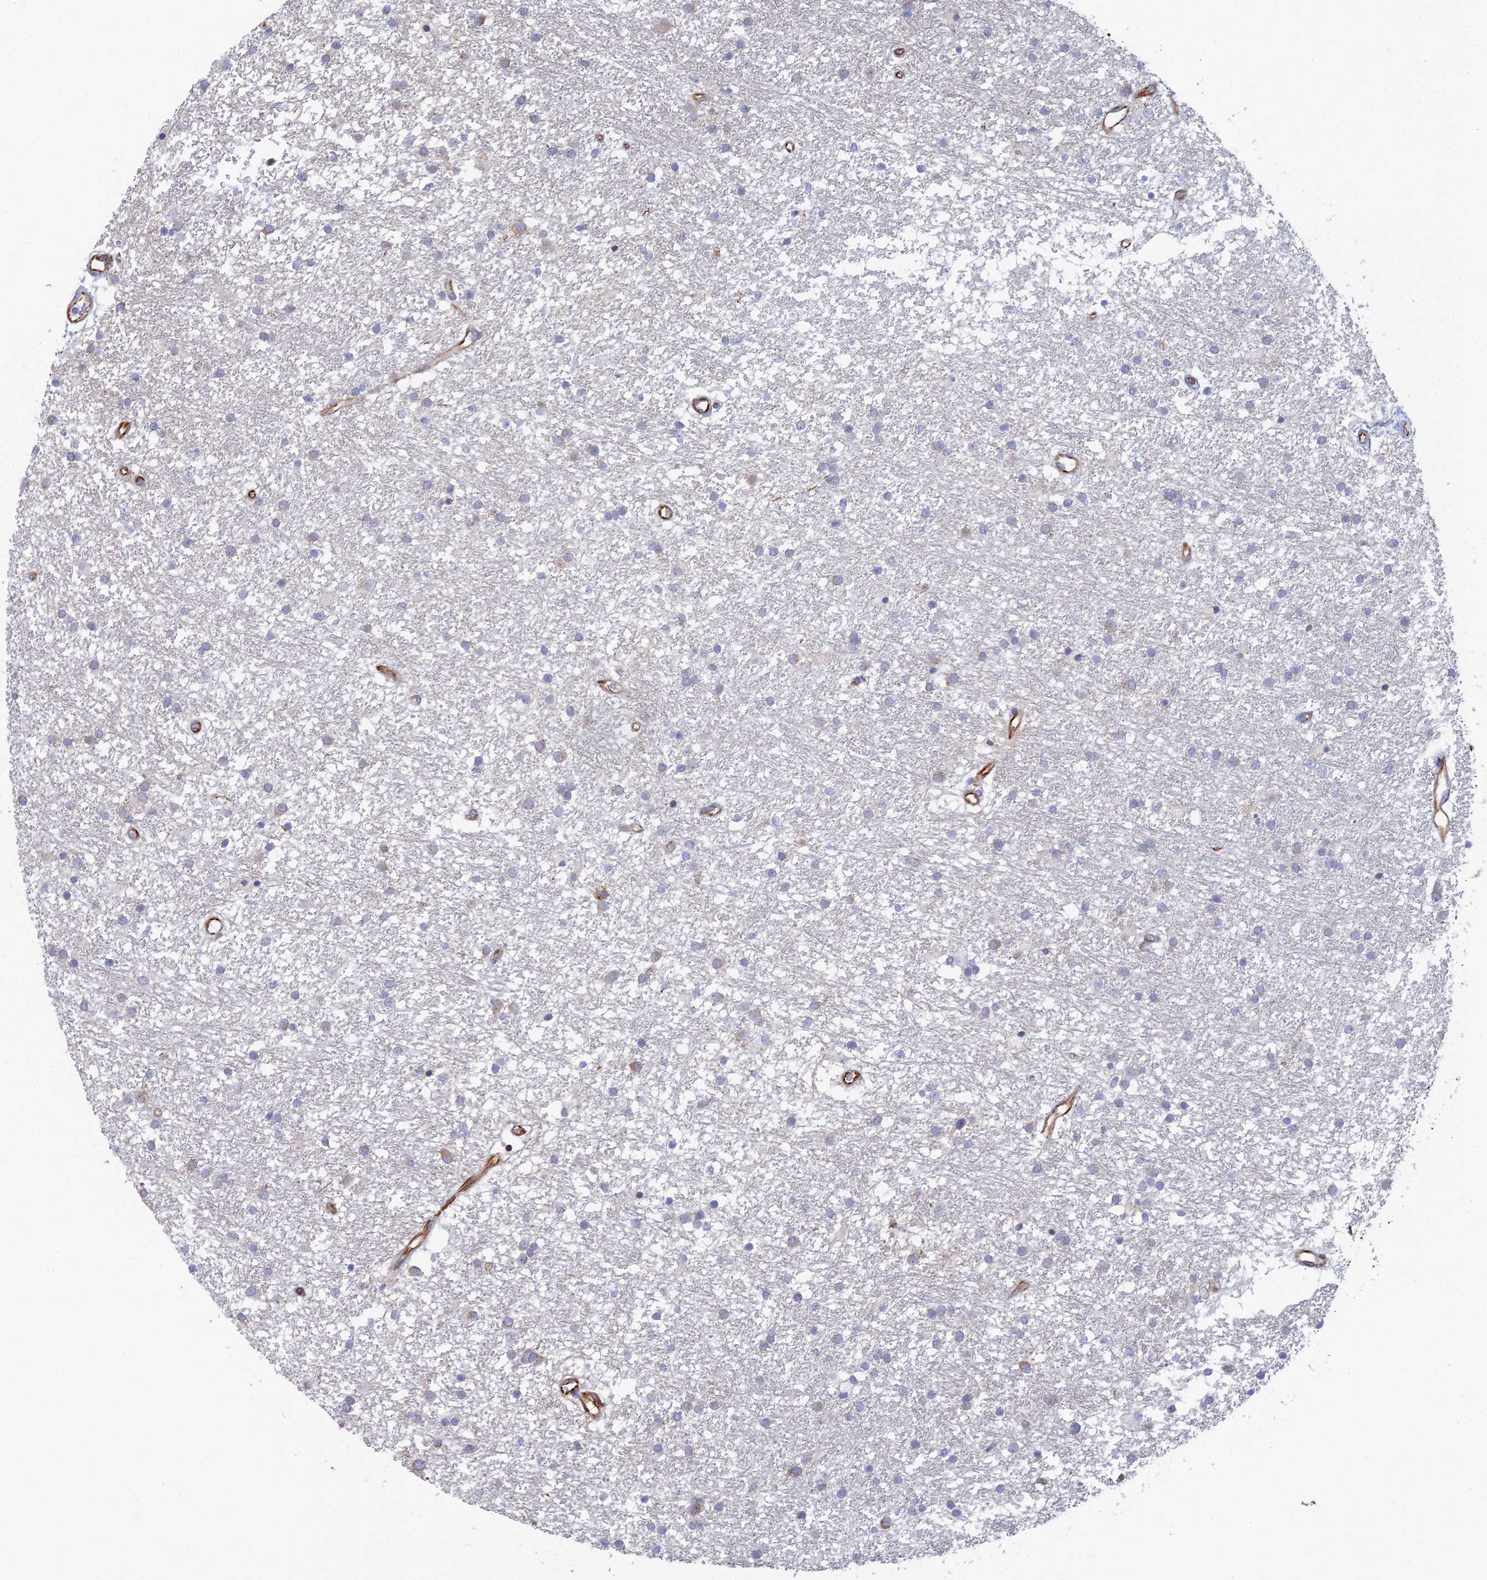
{"staining": {"intensity": "negative", "quantity": "none", "location": "none"}, "tissue": "glioma", "cell_type": "Tumor cells", "image_type": "cancer", "snomed": [{"axis": "morphology", "description": "Glioma, malignant, High grade"}, {"axis": "topography", "description": "Brain"}], "caption": "High magnification brightfield microscopy of malignant glioma (high-grade) stained with DAB (brown) and counterstained with hematoxylin (blue): tumor cells show no significant expression.", "gene": "CLVS2", "patient": {"sex": "male", "age": 77}}